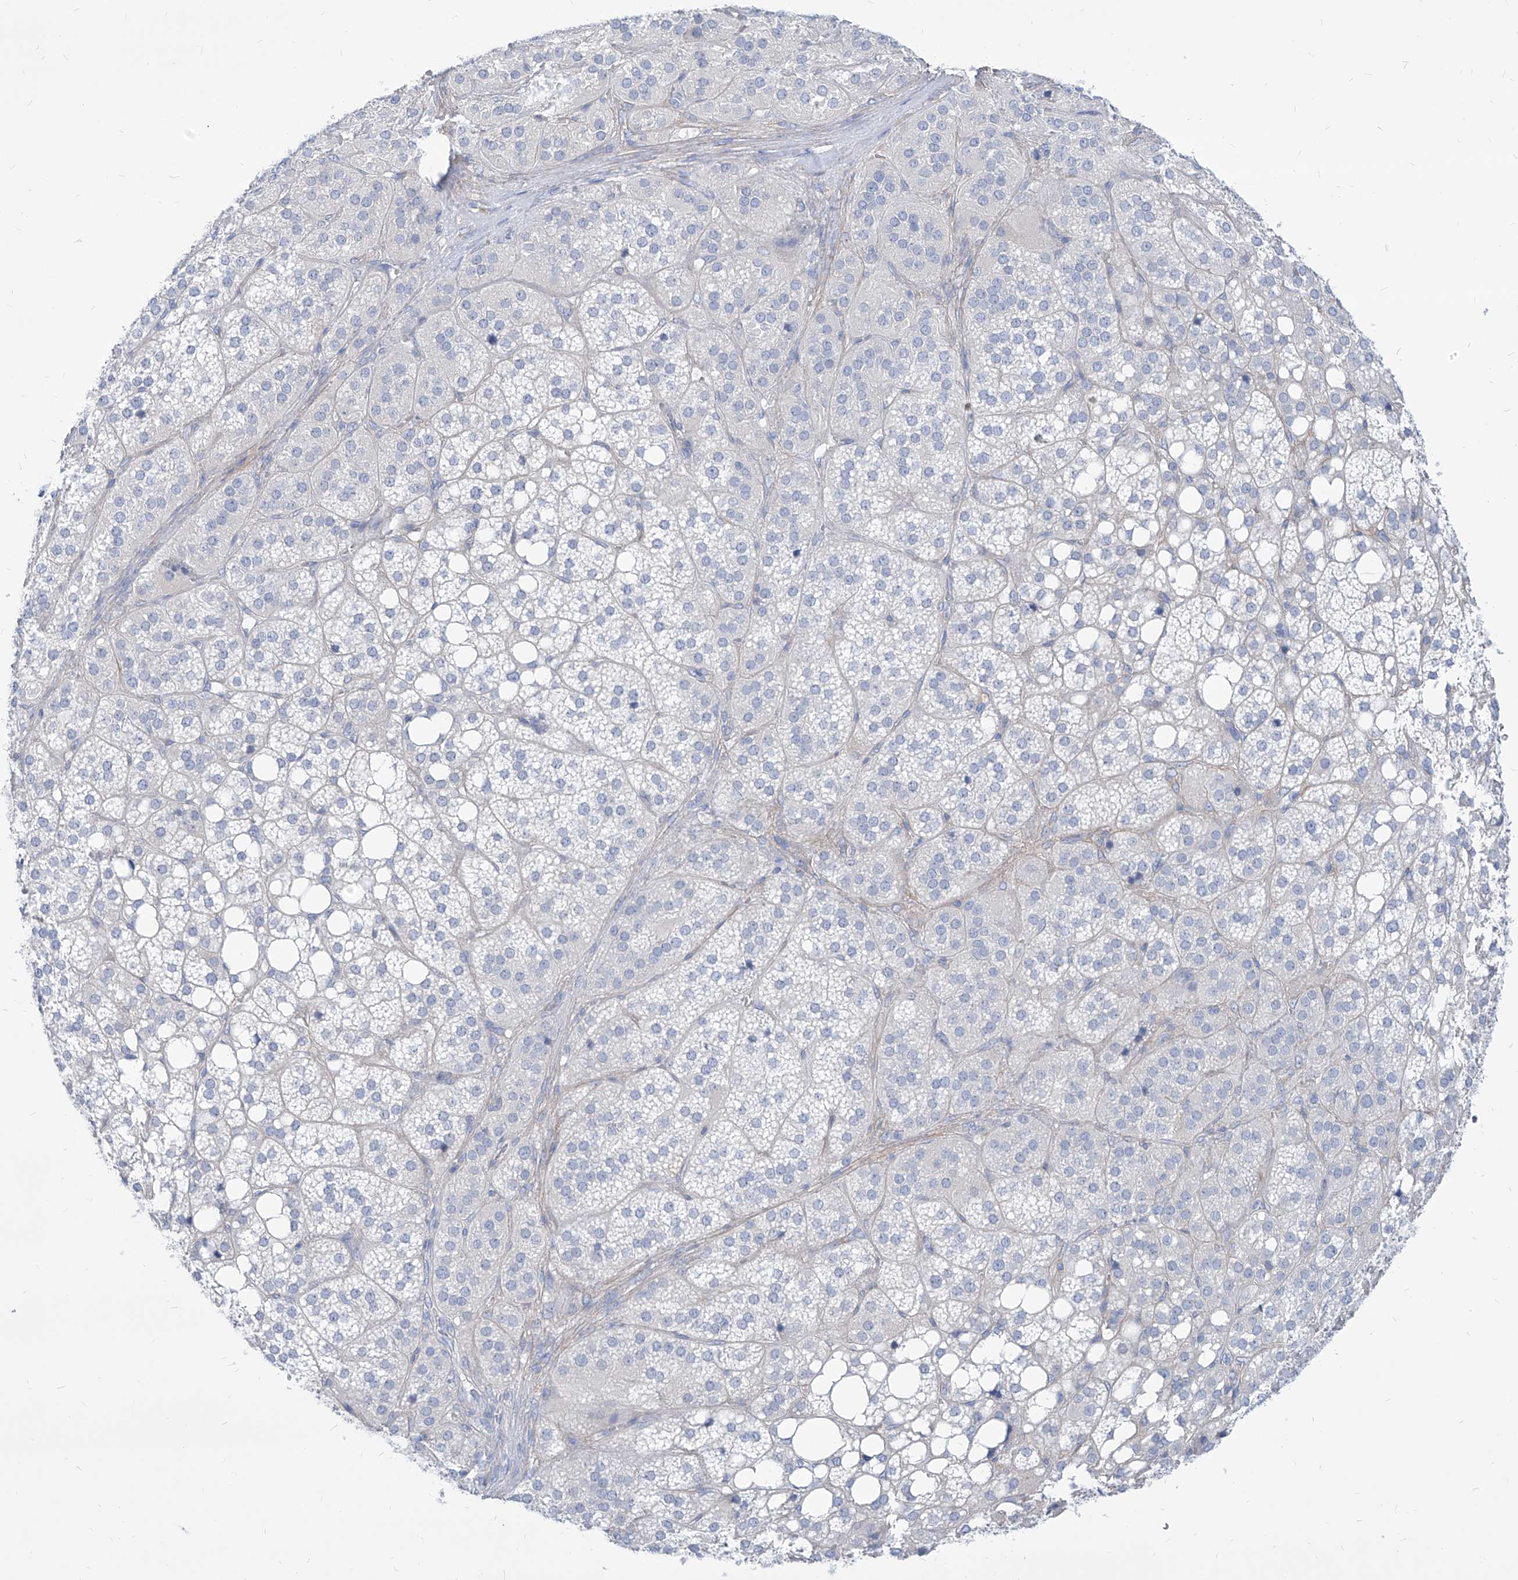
{"staining": {"intensity": "negative", "quantity": "none", "location": "none"}, "tissue": "adrenal gland", "cell_type": "Glandular cells", "image_type": "normal", "snomed": [{"axis": "morphology", "description": "Normal tissue, NOS"}, {"axis": "topography", "description": "Adrenal gland"}], "caption": "This image is of benign adrenal gland stained with immunohistochemistry (IHC) to label a protein in brown with the nuclei are counter-stained blue. There is no expression in glandular cells. (DAB (3,3'-diaminobenzidine) immunohistochemistry (IHC) with hematoxylin counter stain).", "gene": "AKAP10", "patient": {"sex": "female", "age": 59}}